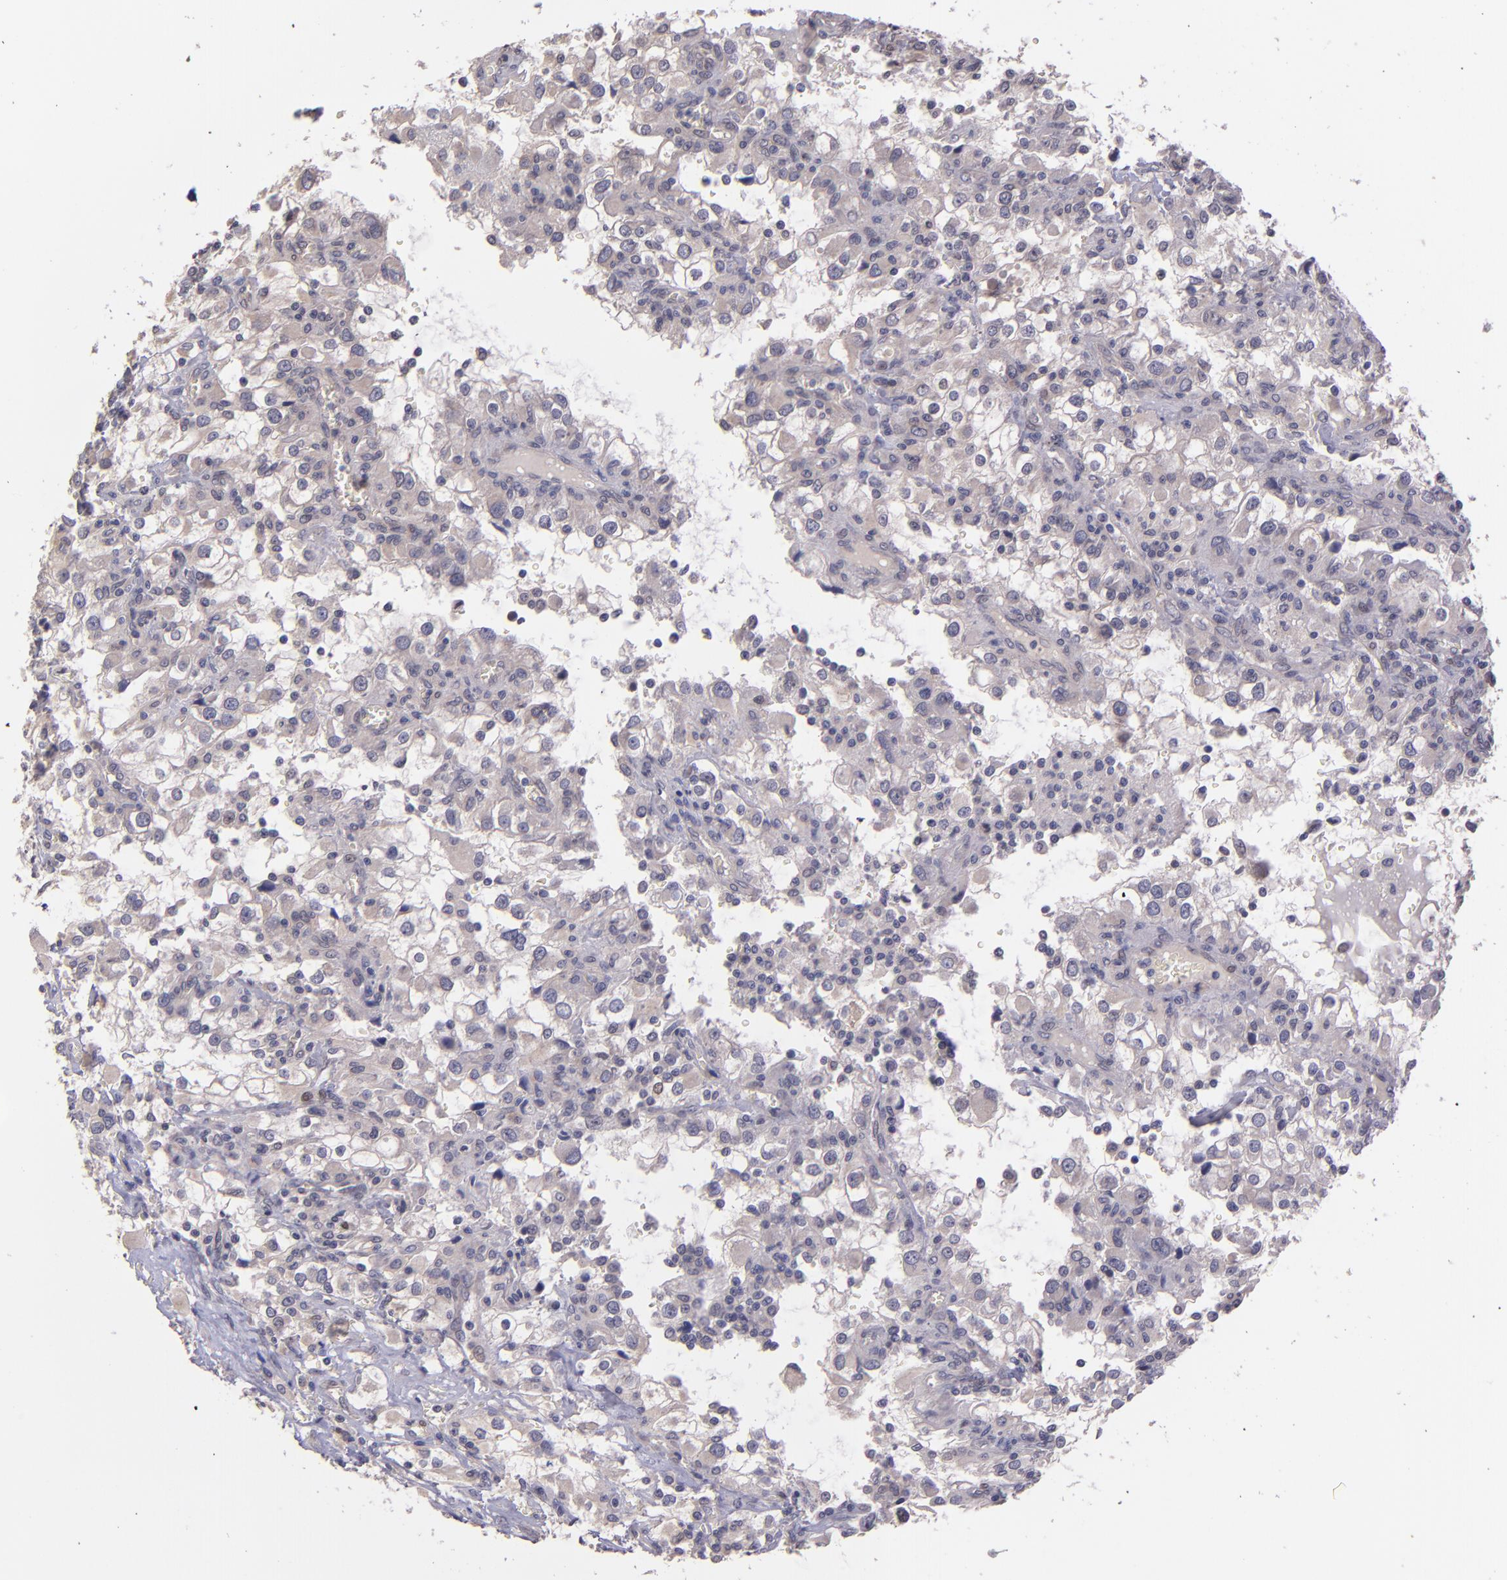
{"staining": {"intensity": "negative", "quantity": "none", "location": "none"}, "tissue": "renal cancer", "cell_type": "Tumor cells", "image_type": "cancer", "snomed": [{"axis": "morphology", "description": "Adenocarcinoma, NOS"}, {"axis": "topography", "description": "Kidney"}], "caption": "This histopathology image is of renal cancer stained with immunohistochemistry (IHC) to label a protein in brown with the nuclei are counter-stained blue. There is no expression in tumor cells.", "gene": "NUP62CL", "patient": {"sex": "female", "age": 52}}